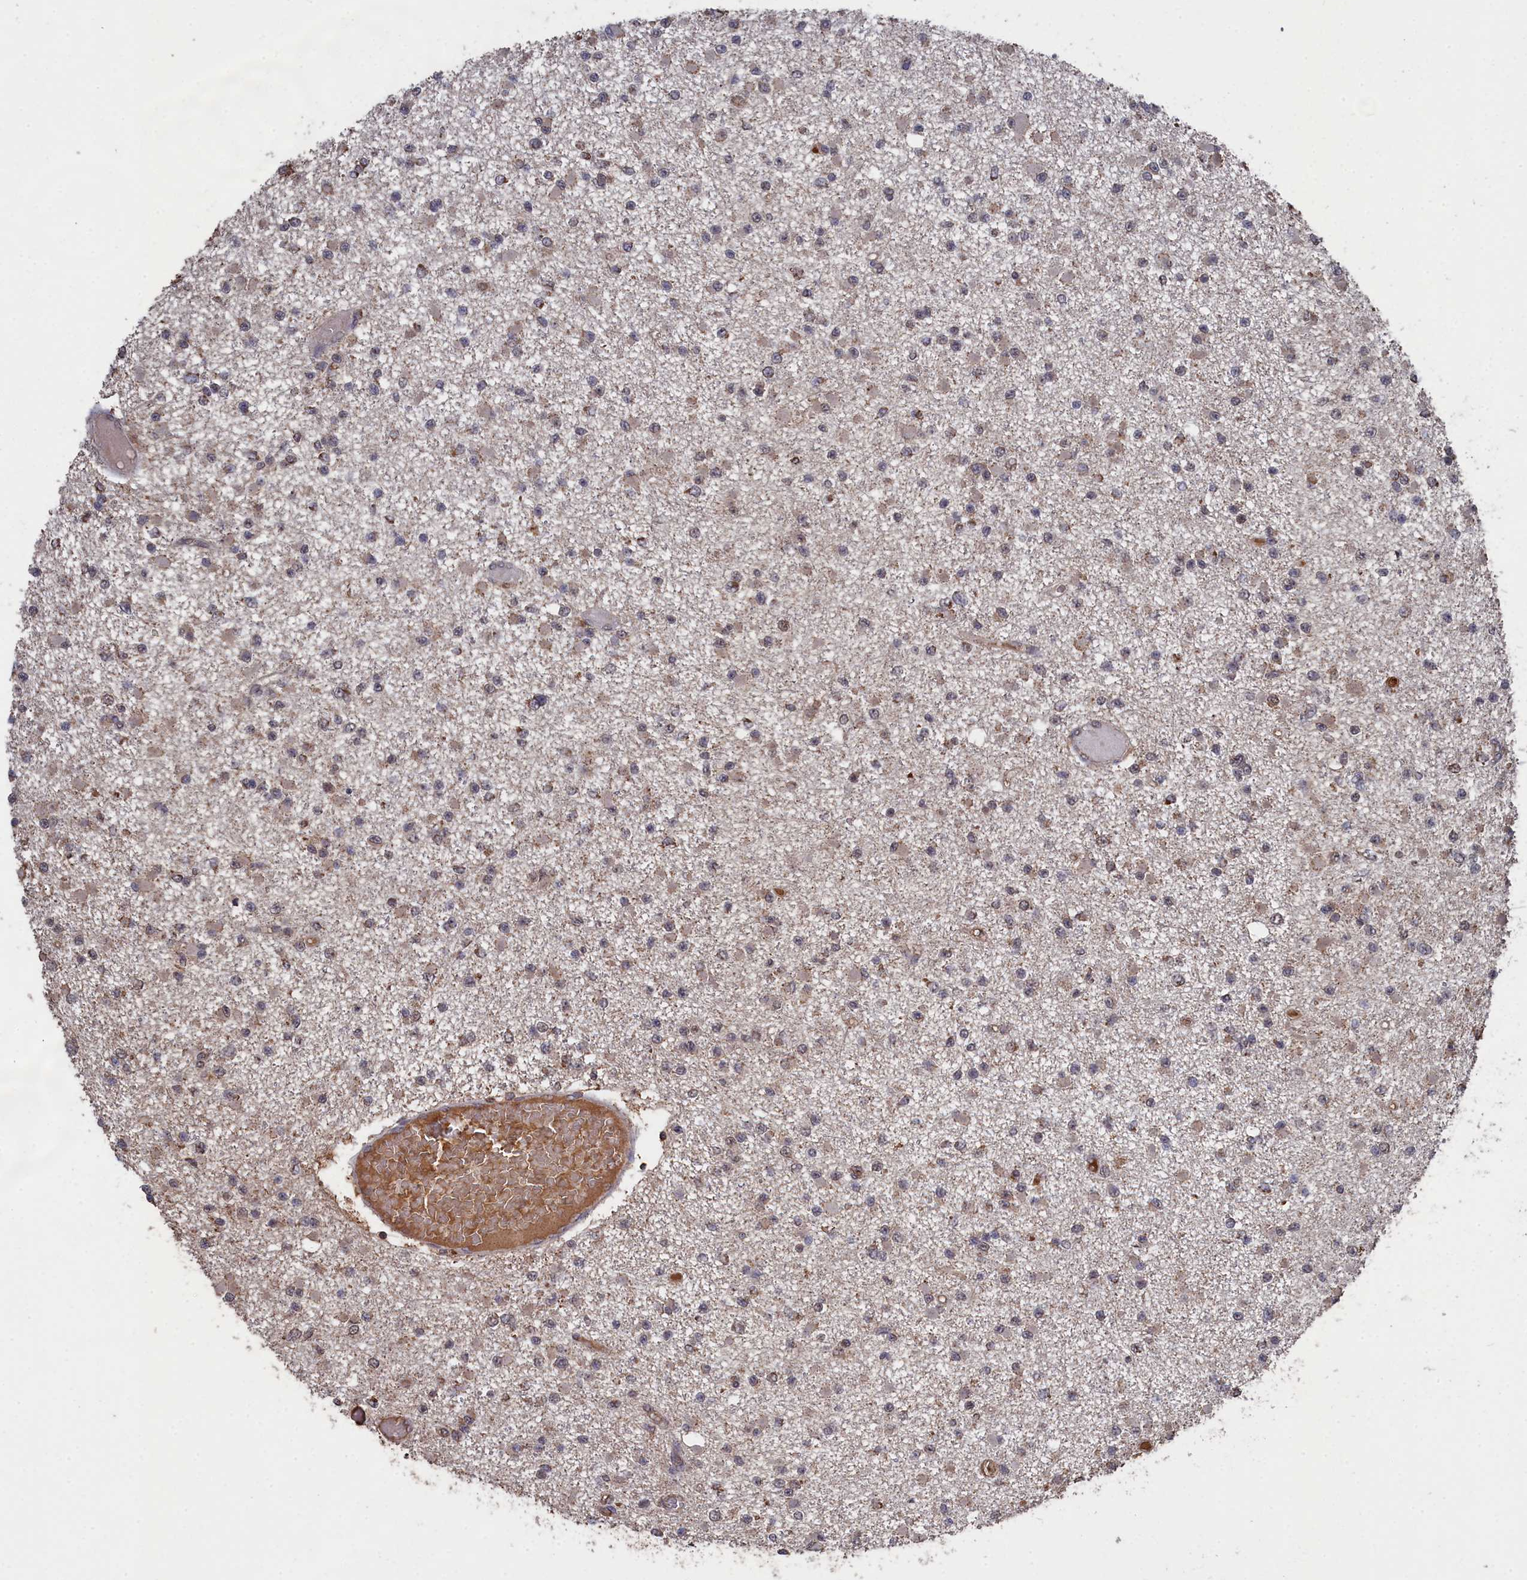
{"staining": {"intensity": "weak", "quantity": "25%-75%", "location": "cytoplasmic/membranous"}, "tissue": "glioma", "cell_type": "Tumor cells", "image_type": "cancer", "snomed": [{"axis": "morphology", "description": "Glioma, malignant, Low grade"}, {"axis": "topography", "description": "Brain"}], "caption": "There is low levels of weak cytoplasmic/membranous expression in tumor cells of glioma, as demonstrated by immunohistochemical staining (brown color).", "gene": "CEACAM21", "patient": {"sex": "female", "age": 22}}